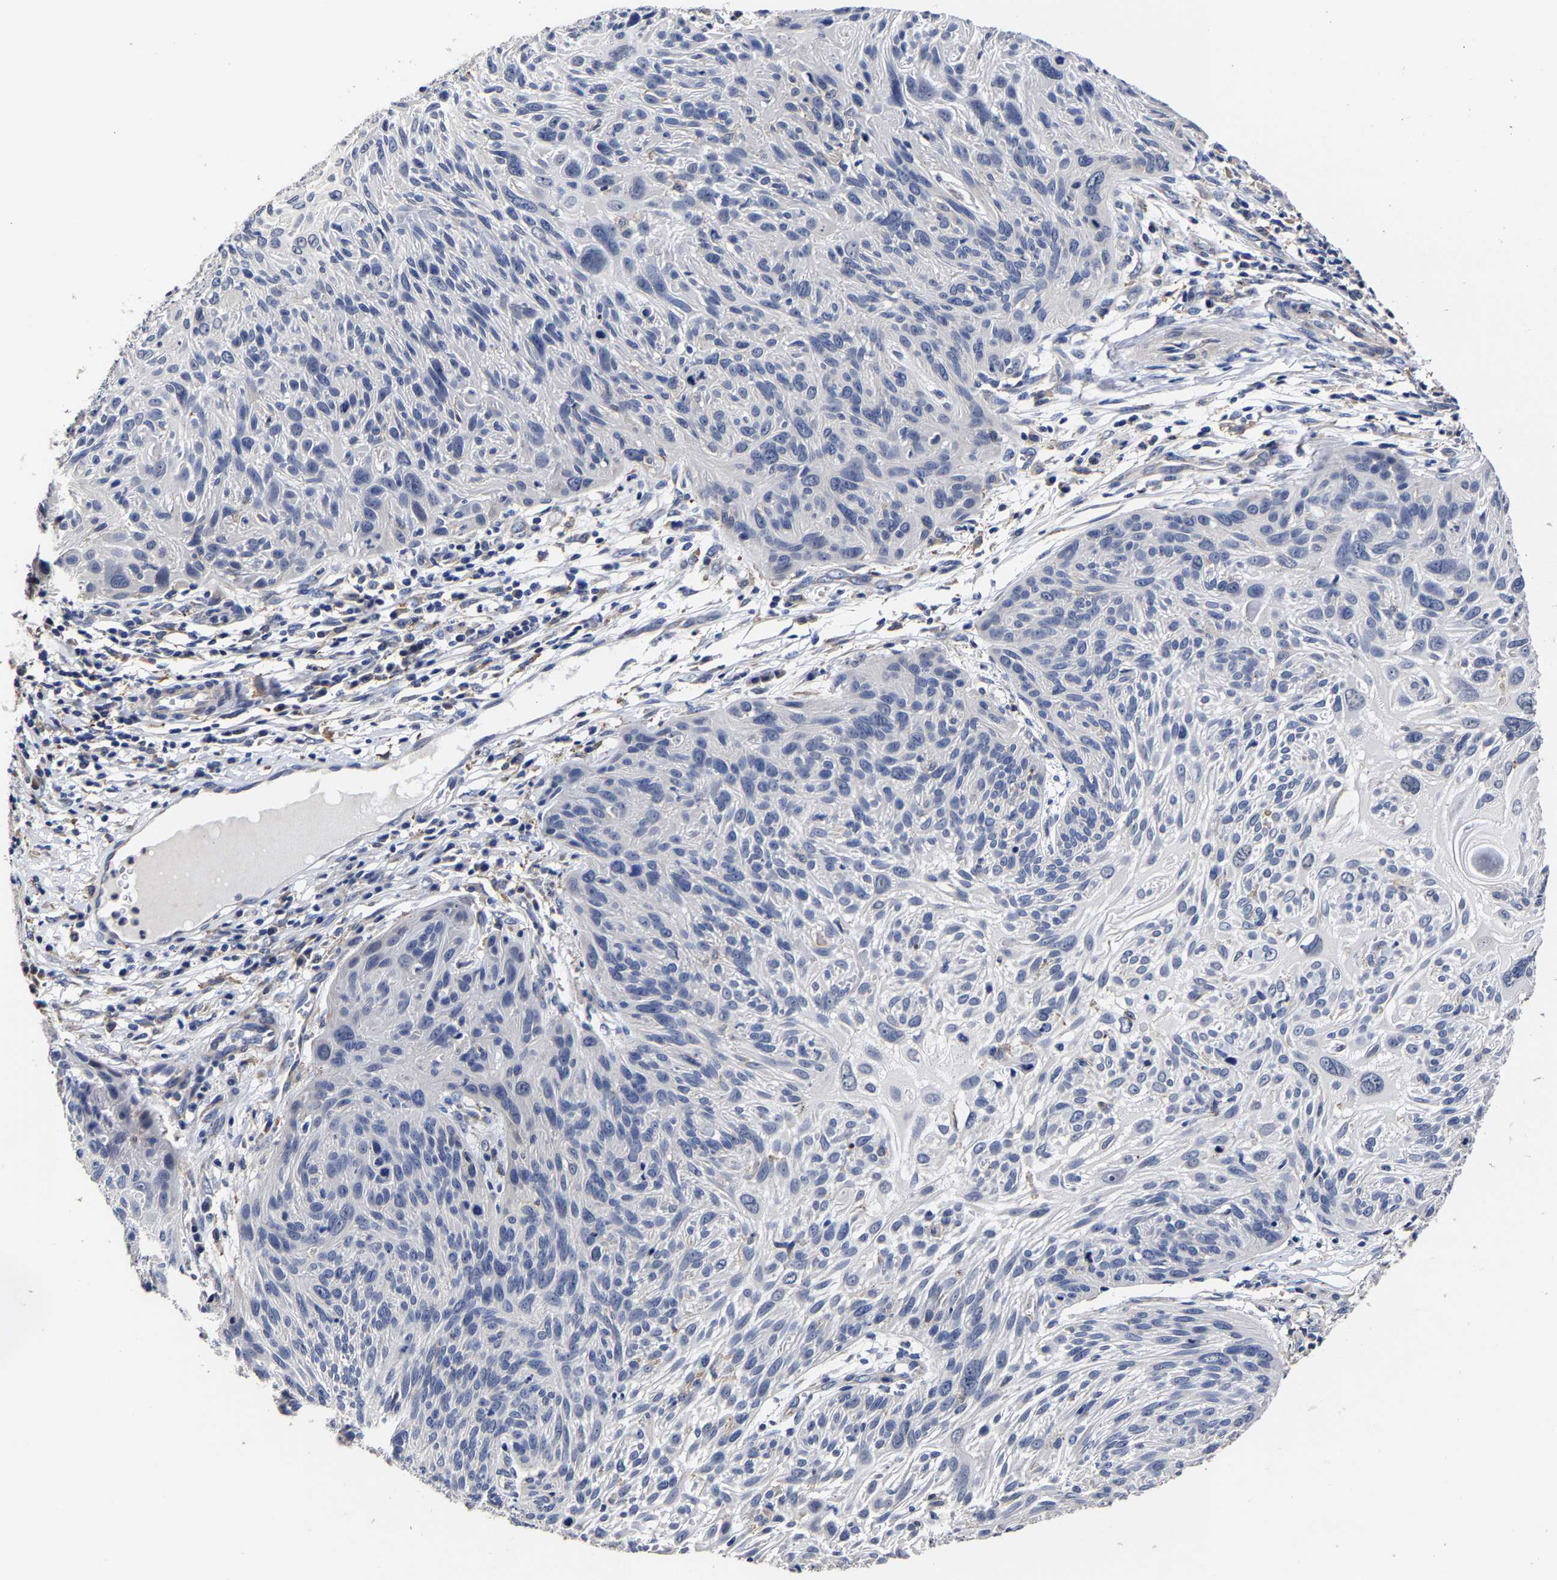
{"staining": {"intensity": "negative", "quantity": "none", "location": "none"}, "tissue": "cervical cancer", "cell_type": "Tumor cells", "image_type": "cancer", "snomed": [{"axis": "morphology", "description": "Squamous cell carcinoma, NOS"}, {"axis": "topography", "description": "Cervix"}], "caption": "A histopathology image of cervical cancer stained for a protein shows no brown staining in tumor cells.", "gene": "AASS", "patient": {"sex": "female", "age": 51}}